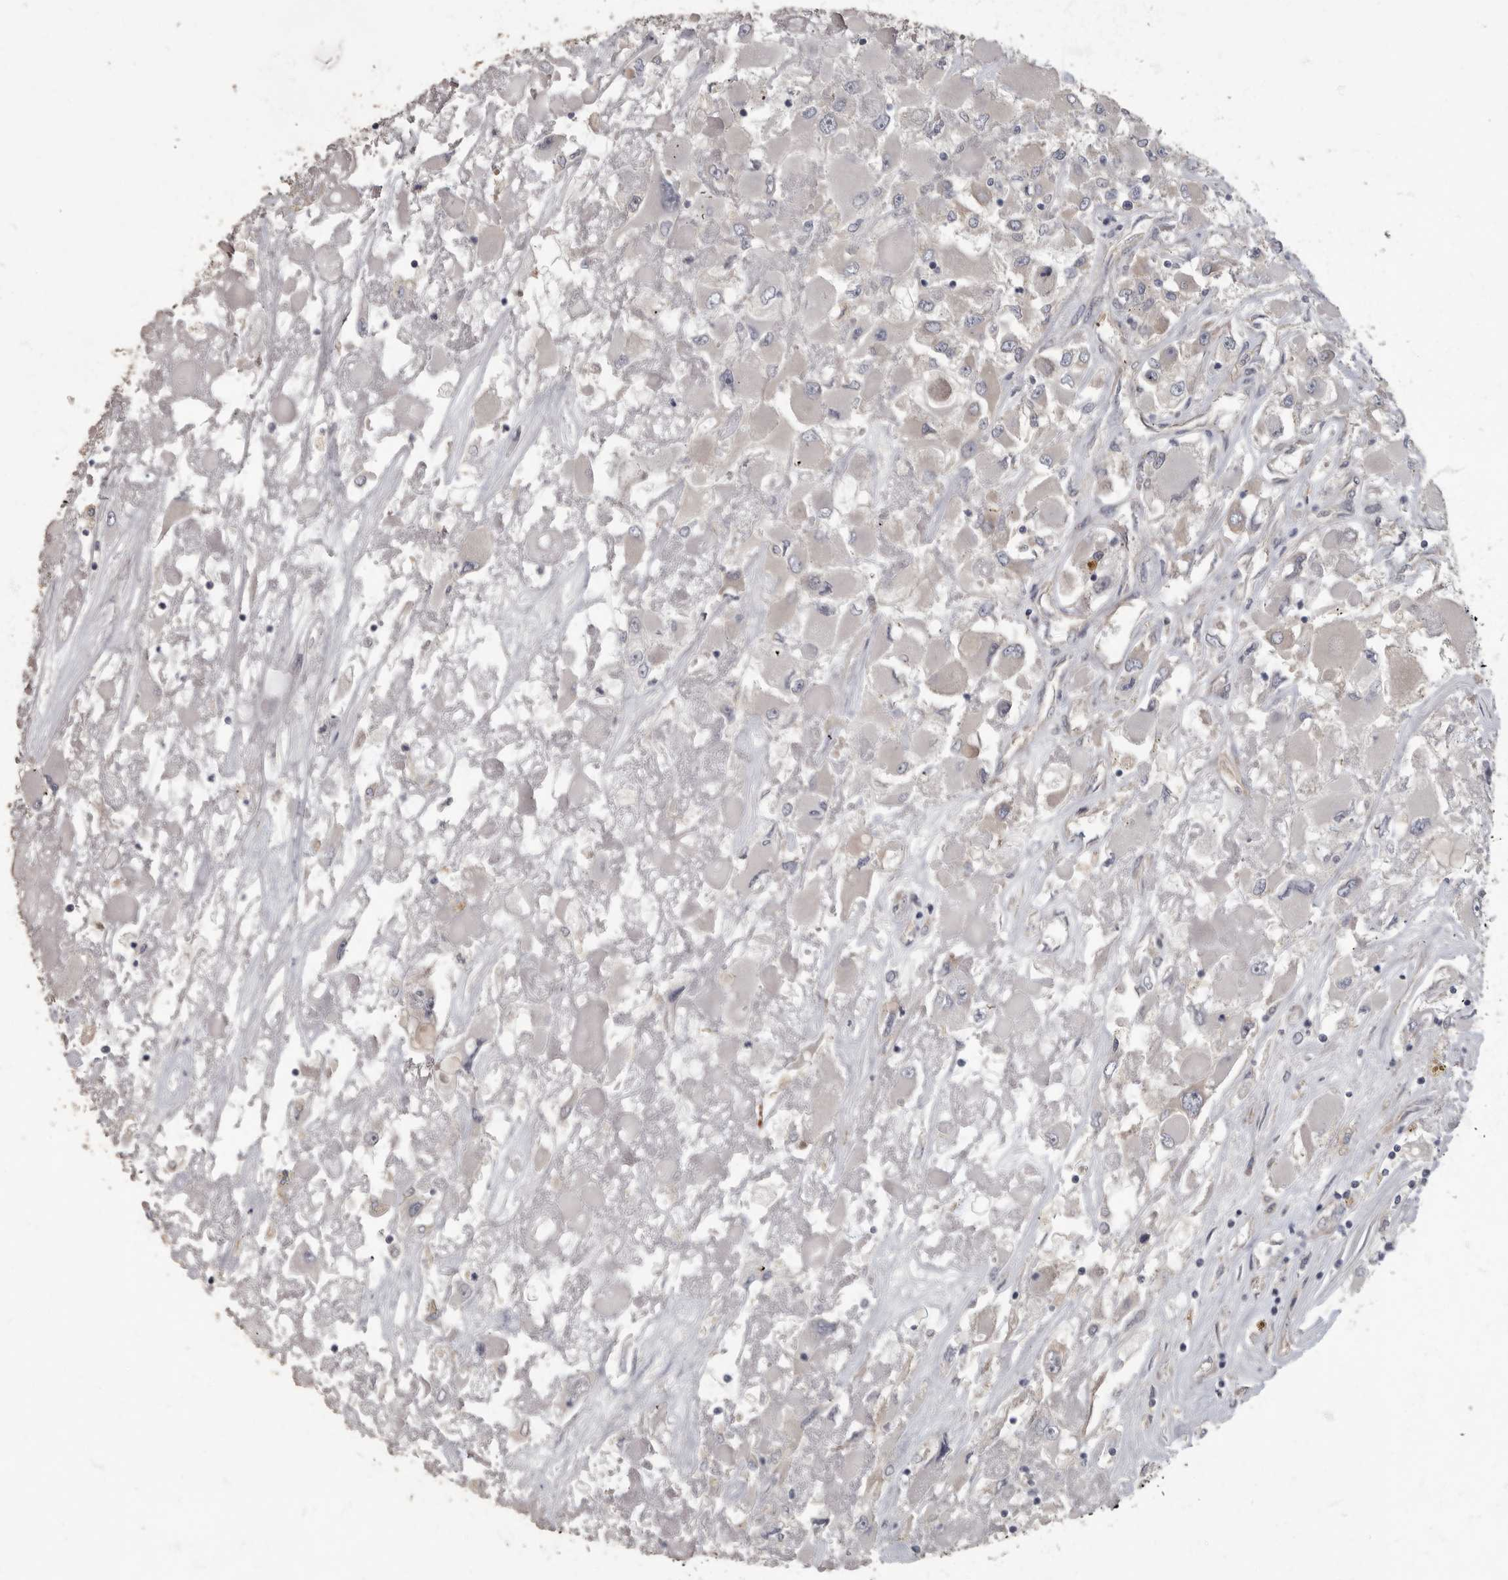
{"staining": {"intensity": "negative", "quantity": "none", "location": "none"}, "tissue": "renal cancer", "cell_type": "Tumor cells", "image_type": "cancer", "snomed": [{"axis": "morphology", "description": "Adenocarcinoma, NOS"}, {"axis": "topography", "description": "Kidney"}], "caption": "There is no significant positivity in tumor cells of adenocarcinoma (renal).", "gene": "PDK1", "patient": {"sex": "female", "age": 52}}